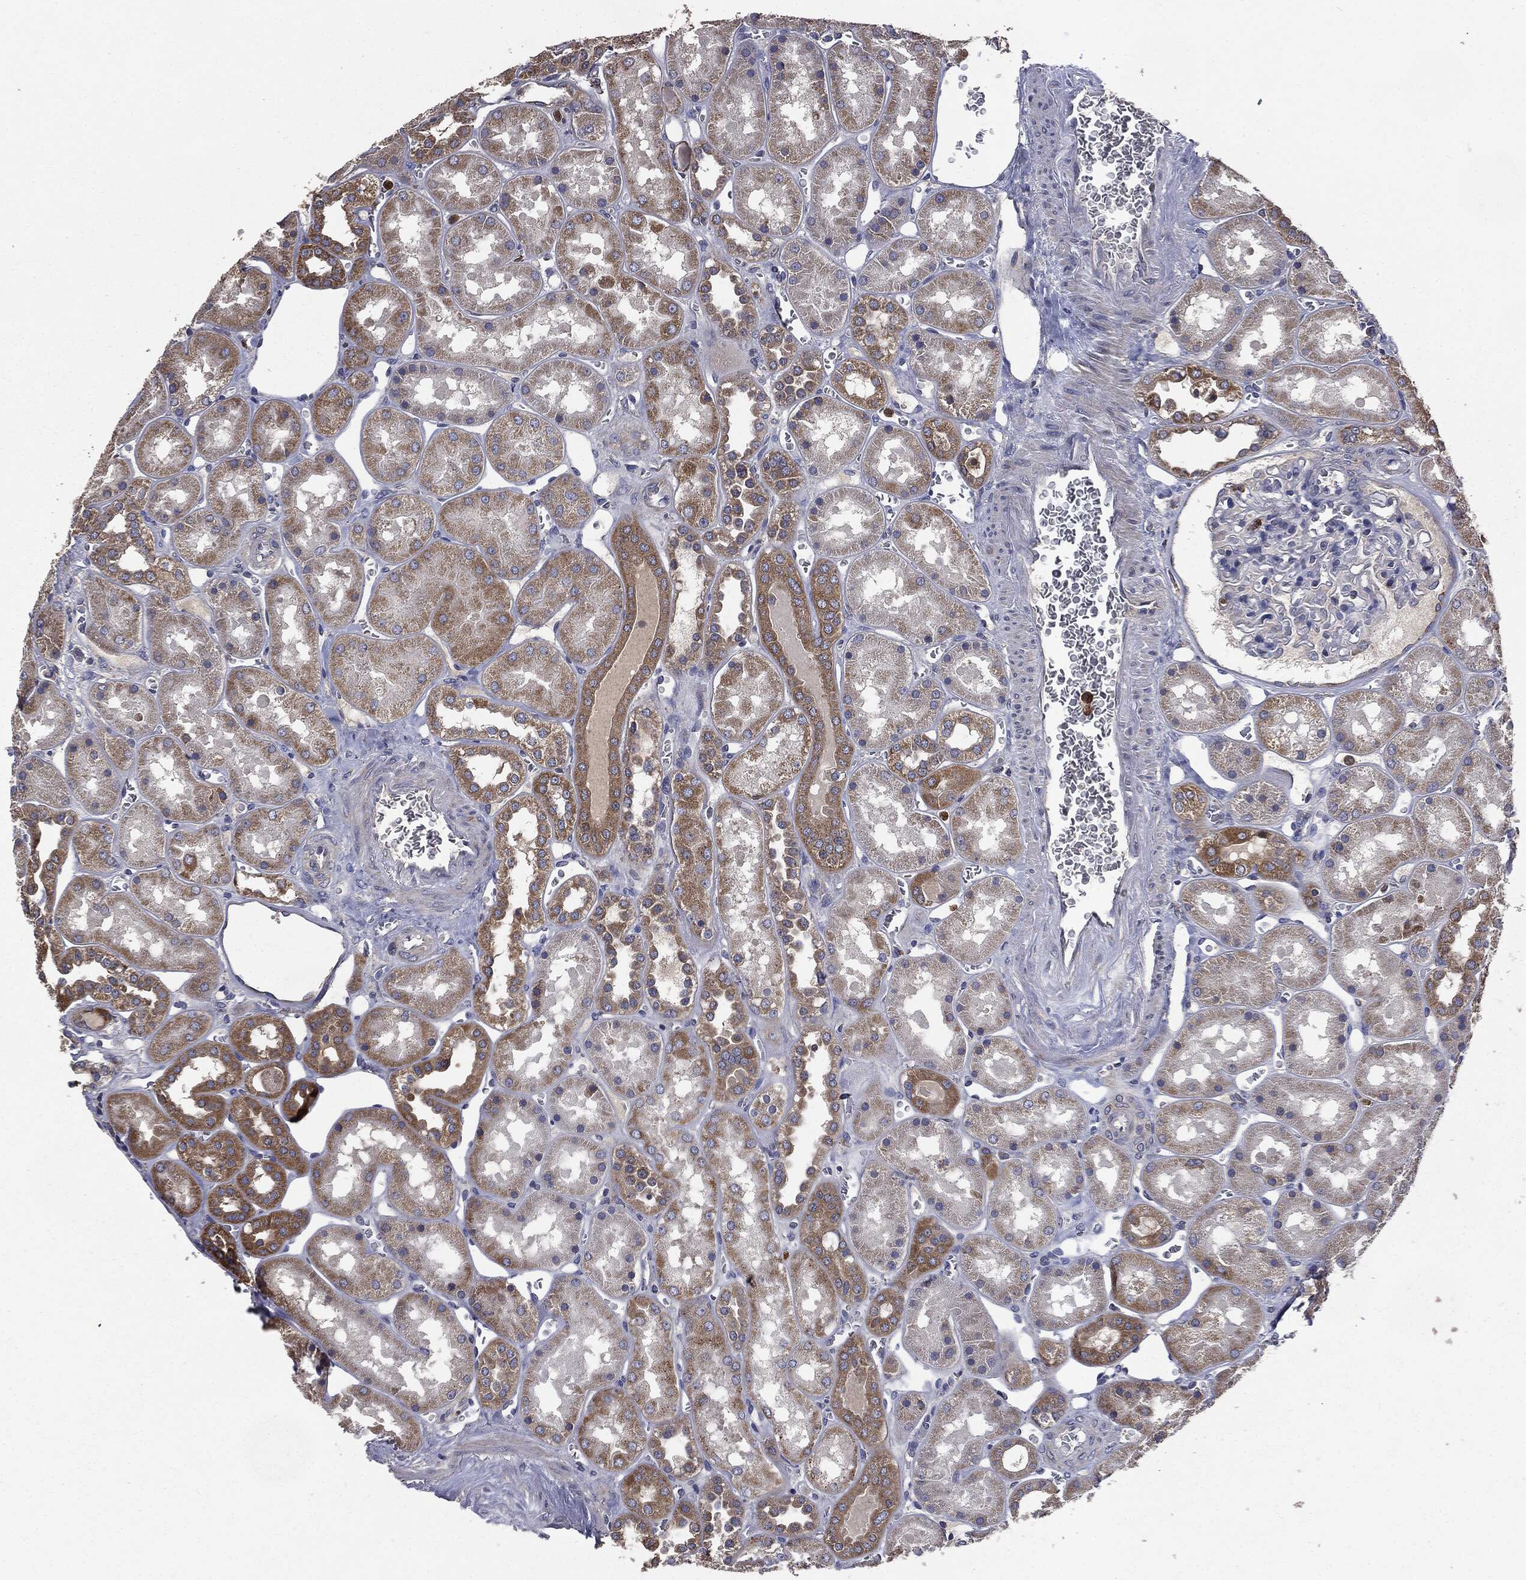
{"staining": {"intensity": "negative", "quantity": "none", "location": "none"}, "tissue": "kidney", "cell_type": "Cells in glomeruli", "image_type": "normal", "snomed": [{"axis": "morphology", "description": "Normal tissue, NOS"}, {"axis": "topography", "description": "Kidney"}], "caption": "Immunohistochemical staining of benign human kidney exhibits no significant staining in cells in glomeruli.", "gene": "MAPK6", "patient": {"sex": "male", "age": 73}}